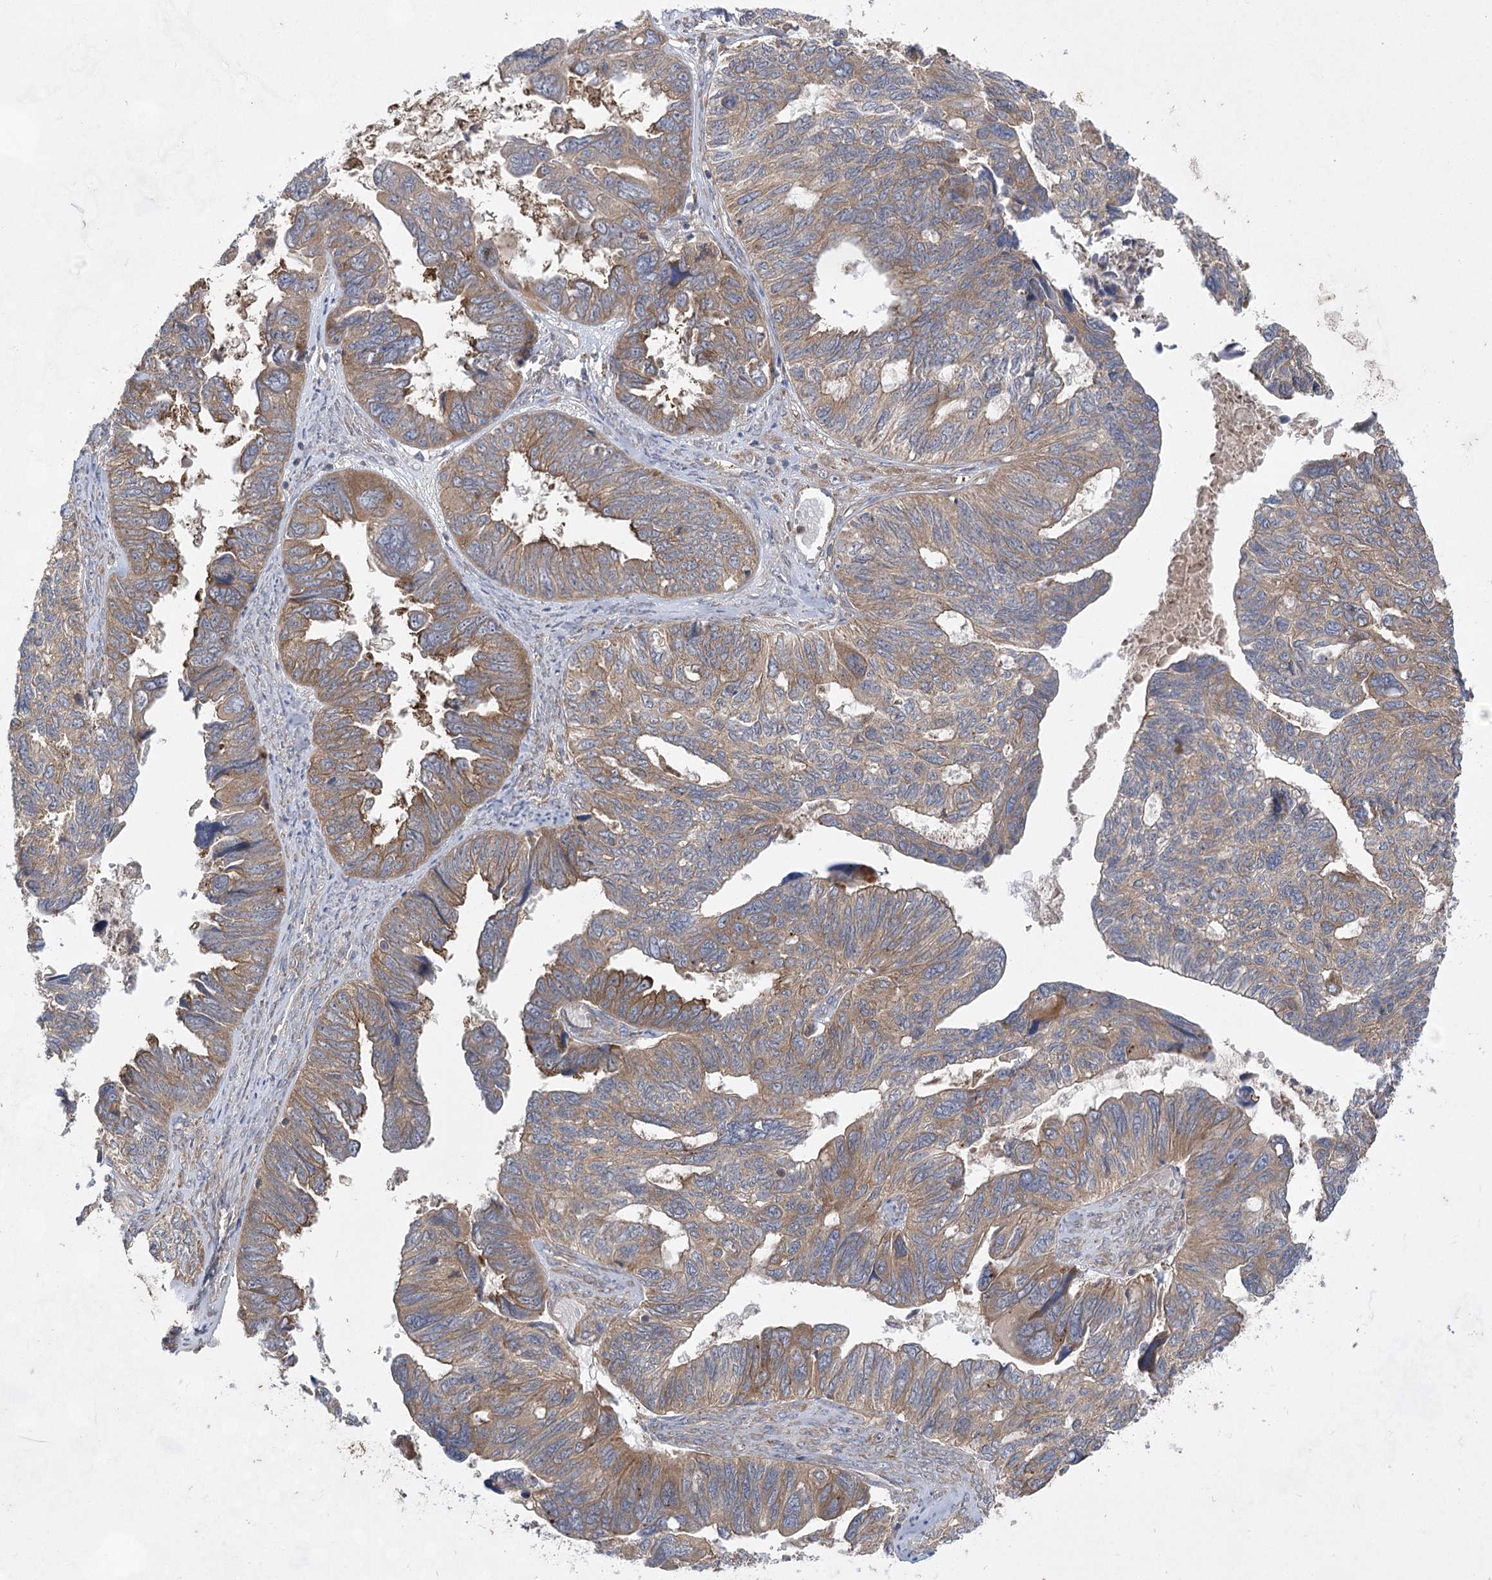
{"staining": {"intensity": "moderate", "quantity": "25%-75%", "location": "cytoplasmic/membranous"}, "tissue": "ovarian cancer", "cell_type": "Tumor cells", "image_type": "cancer", "snomed": [{"axis": "morphology", "description": "Cystadenocarcinoma, serous, NOS"}, {"axis": "topography", "description": "Ovary"}], "caption": "Immunohistochemistry histopathology image of neoplastic tissue: human ovarian cancer (serous cystadenocarcinoma) stained using immunohistochemistry (IHC) displays medium levels of moderate protein expression localized specifically in the cytoplasmic/membranous of tumor cells, appearing as a cytoplasmic/membranous brown color.", "gene": "EIF3A", "patient": {"sex": "female", "age": 79}}